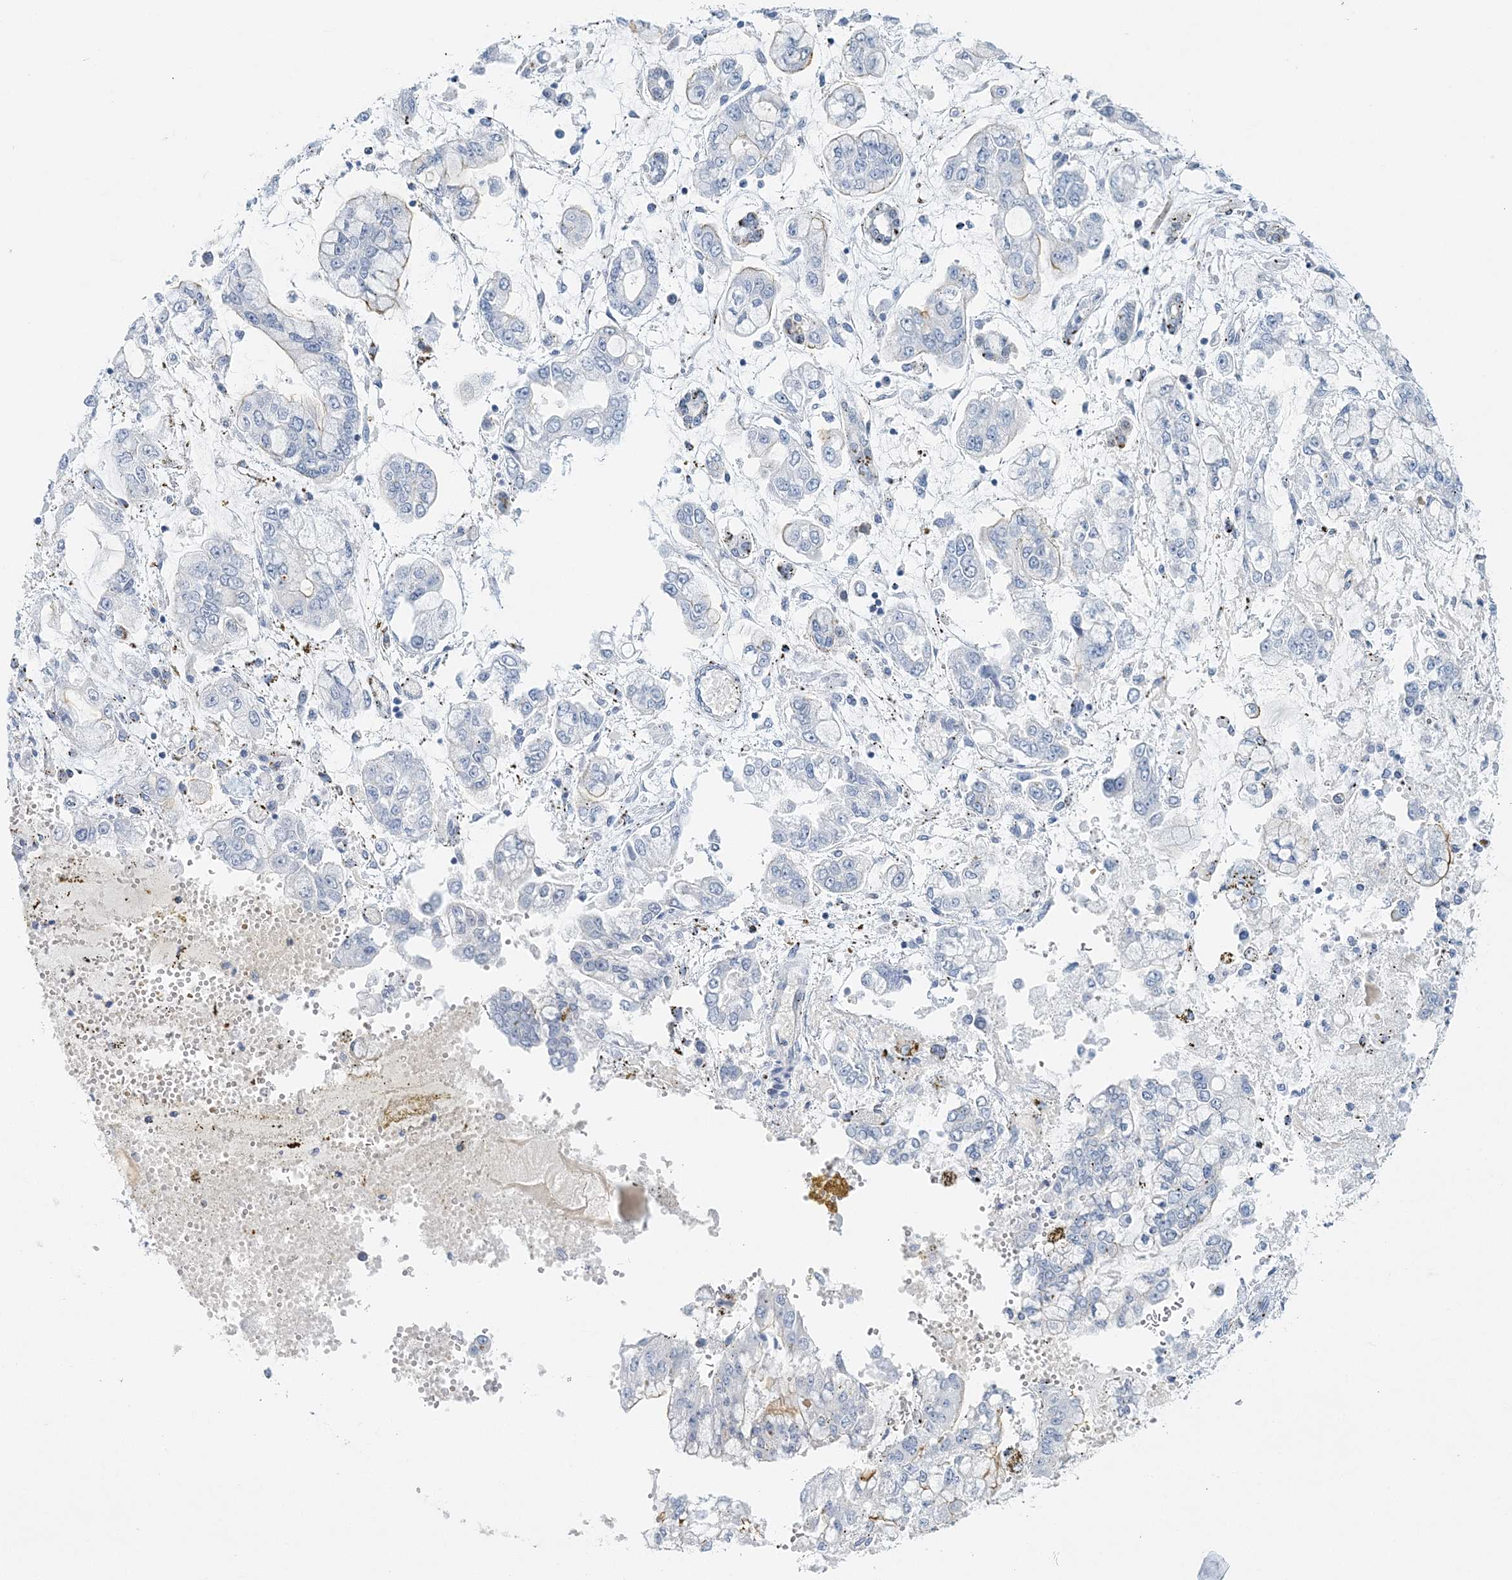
{"staining": {"intensity": "negative", "quantity": "none", "location": "none"}, "tissue": "stomach cancer", "cell_type": "Tumor cells", "image_type": "cancer", "snomed": [{"axis": "morphology", "description": "Normal tissue, NOS"}, {"axis": "morphology", "description": "Adenocarcinoma, NOS"}, {"axis": "topography", "description": "Stomach, upper"}, {"axis": "topography", "description": "Stomach"}], "caption": "This is a histopathology image of immunohistochemistry (IHC) staining of stomach adenocarcinoma, which shows no positivity in tumor cells.", "gene": "VILL", "patient": {"sex": "male", "age": 76}}